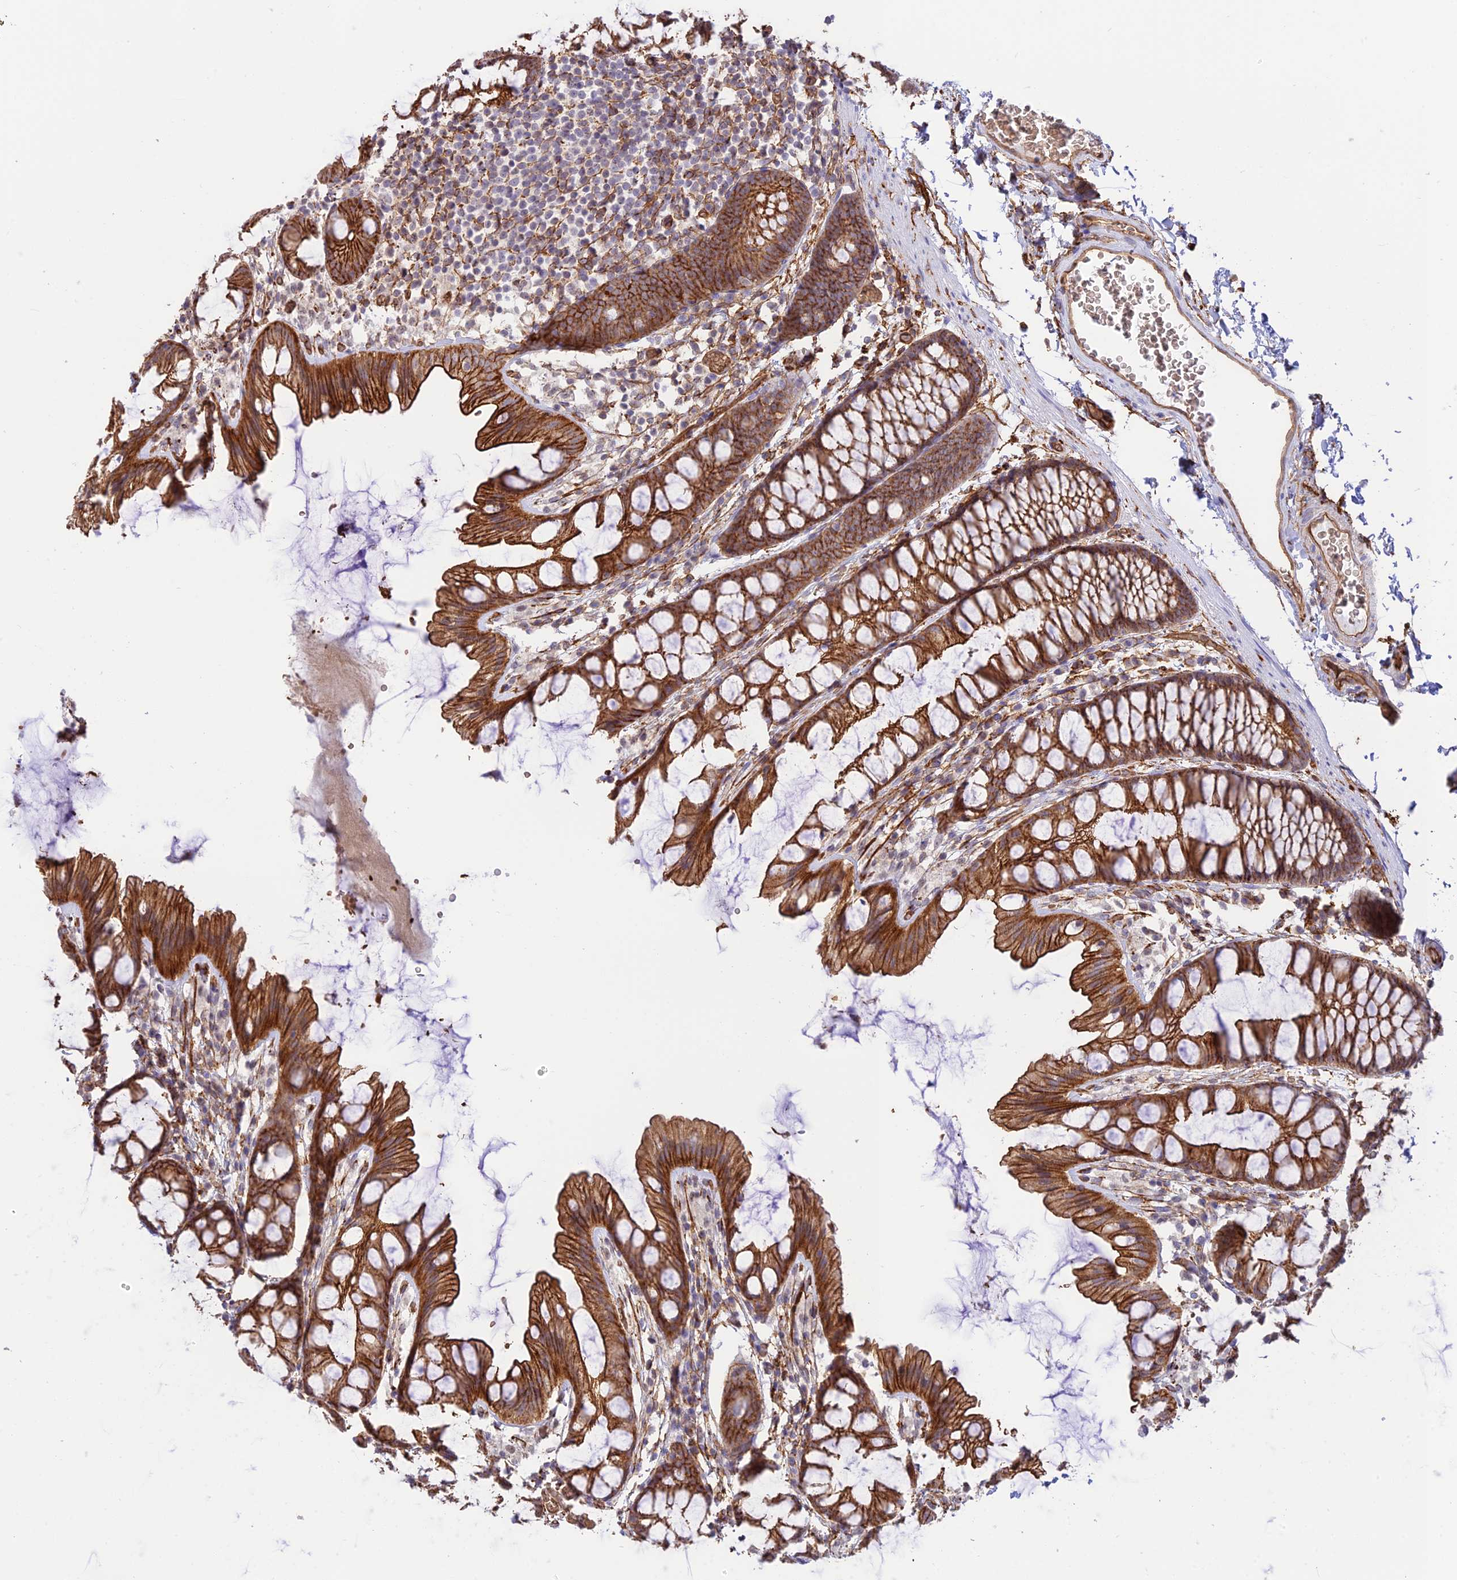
{"staining": {"intensity": "moderate", "quantity": ">75%", "location": "cytoplasmic/membranous"}, "tissue": "colon", "cell_type": "Endothelial cells", "image_type": "normal", "snomed": [{"axis": "morphology", "description": "Normal tissue, NOS"}, {"axis": "topography", "description": "Colon"}], "caption": "Brown immunohistochemical staining in unremarkable colon shows moderate cytoplasmic/membranous staining in approximately >75% of endothelial cells. (DAB (3,3'-diaminobenzidine) IHC, brown staining for protein, blue staining for nuclei).", "gene": "YPEL5", "patient": {"sex": "male", "age": 47}}